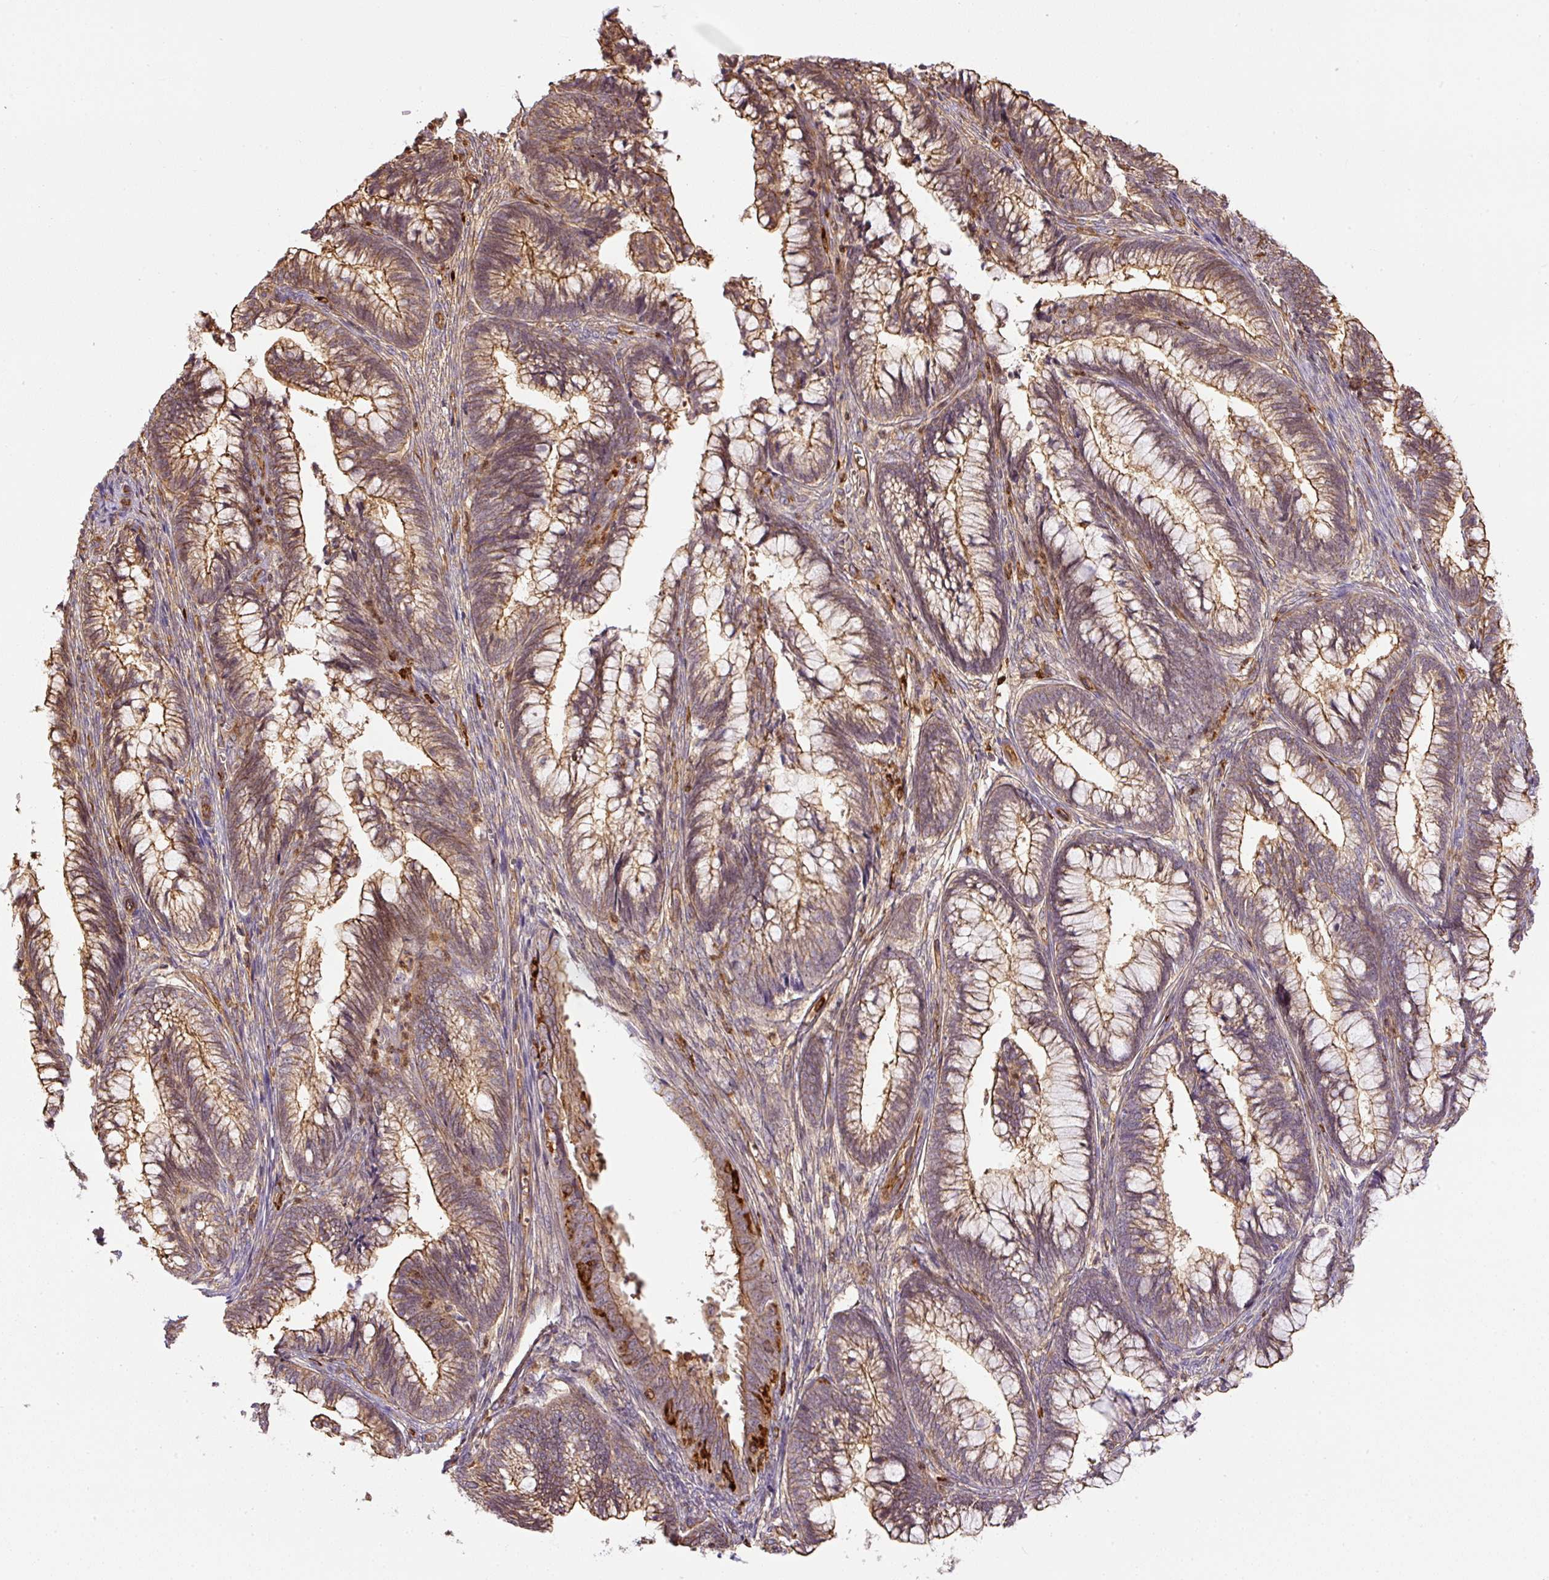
{"staining": {"intensity": "moderate", "quantity": ">75%", "location": "cytoplasmic/membranous"}, "tissue": "cervical cancer", "cell_type": "Tumor cells", "image_type": "cancer", "snomed": [{"axis": "morphology", "description": "Adenocarcinoma, NOS"}, {"axis": "topography", "description": "Cervix"}], "caption": "DAB immunohistochemical staining of human cervical cancer (adenocarcinoma) displays moderate cytoplasmic/membranous protein staining in approximately >75% of tumor cells.", "gene": "B3GALT5", "patient": {"sex": "female", "age": 44}}